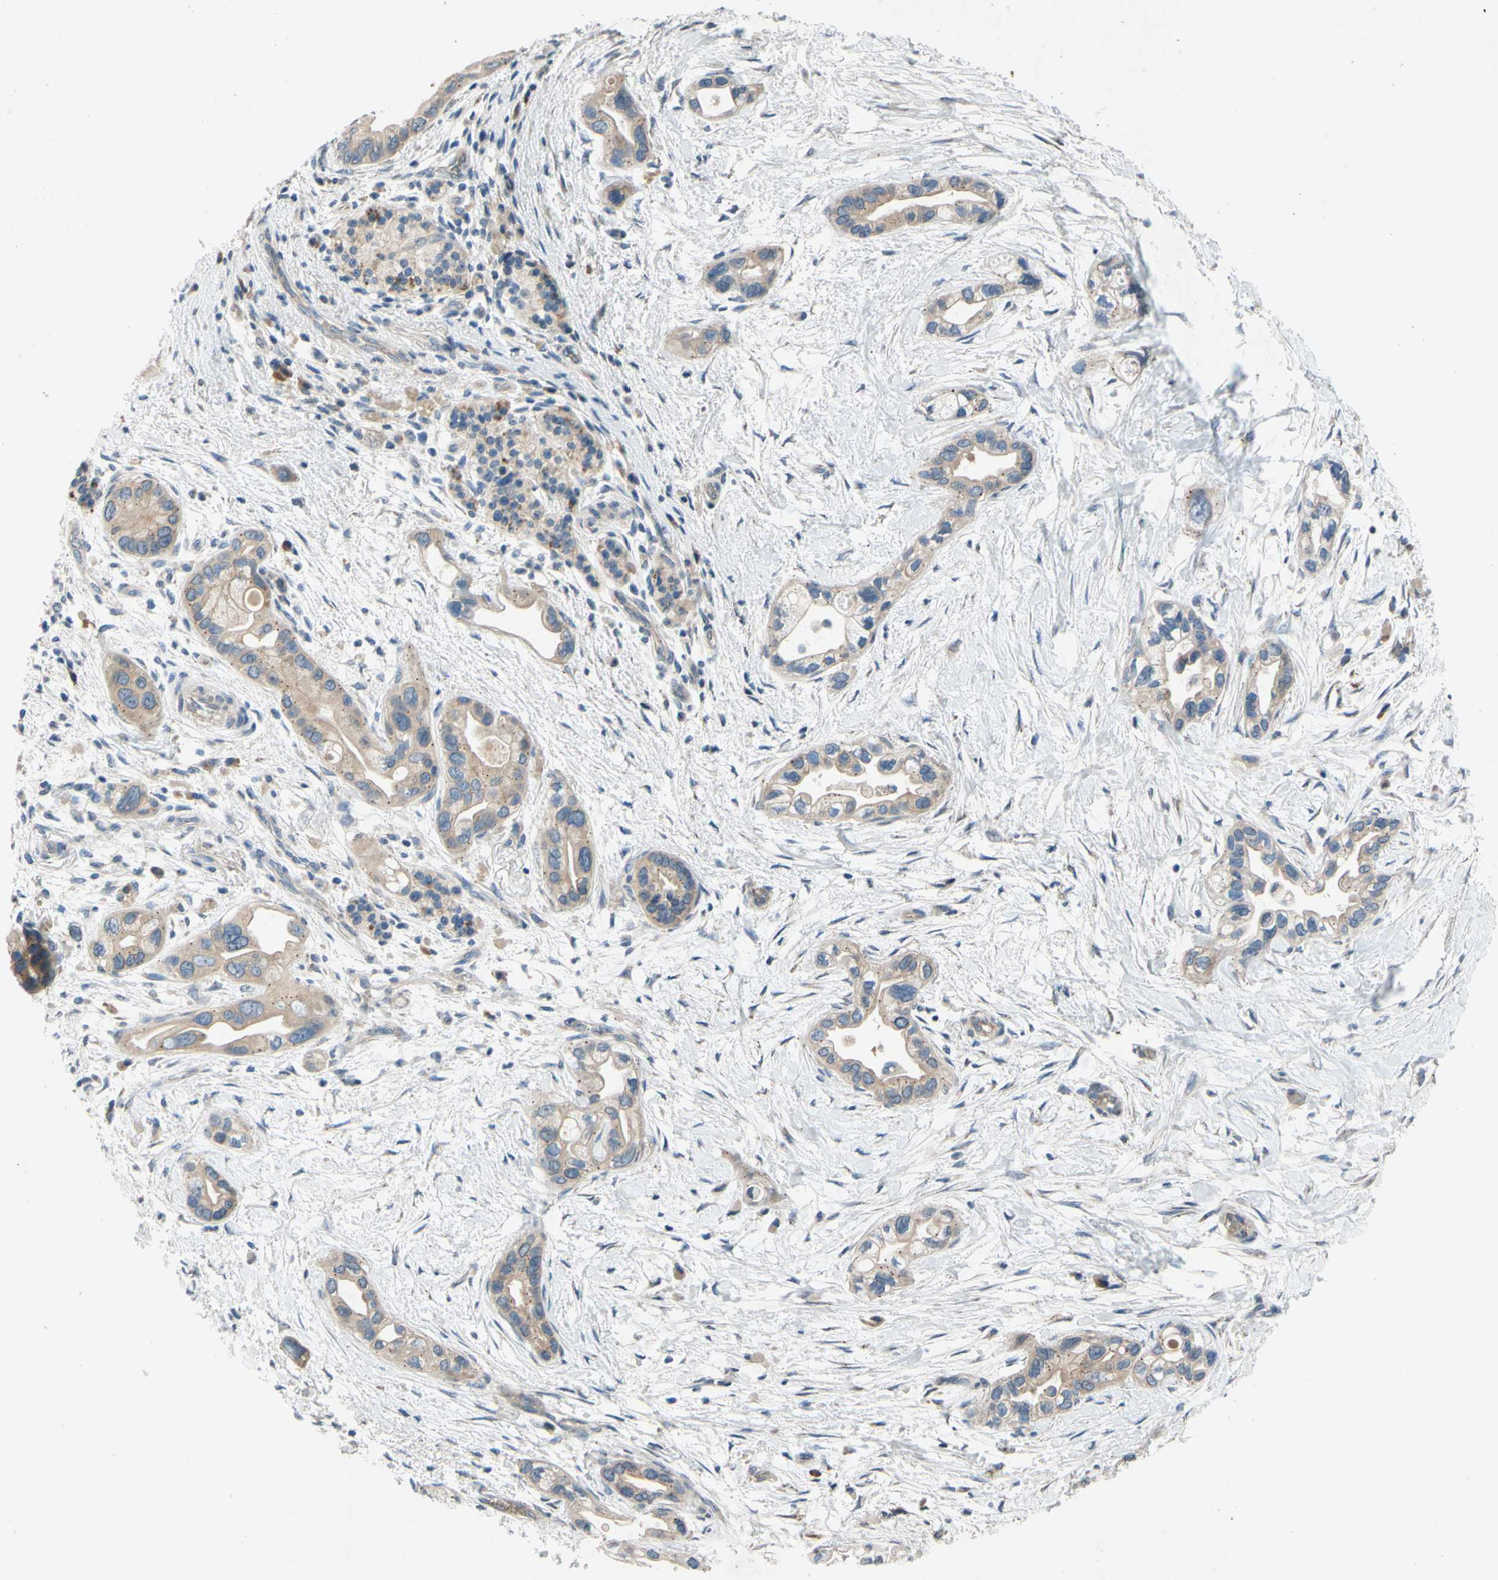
{"staining": {"intensity": "weak", "quantity": ">75%", "location": "cytoplasmic/membranous"}, "tissue": "pancreatic cancer", "cell_type": "Tumor cells", "image_type": "cancer", "snomed": [{"axis": "morphology", "description": "Adenocarcinoma, NOS"}, {"axis": "topography", "description": "Pancreas"}], "caption": "A photomicrograph of pancreatic adenocarcinoma stained for a protein exhibits weak cytoplasmic/membranous brown staining in tumor cells.", "gene": "ADD2", "patient": {"sex": "female", "age": 77}}